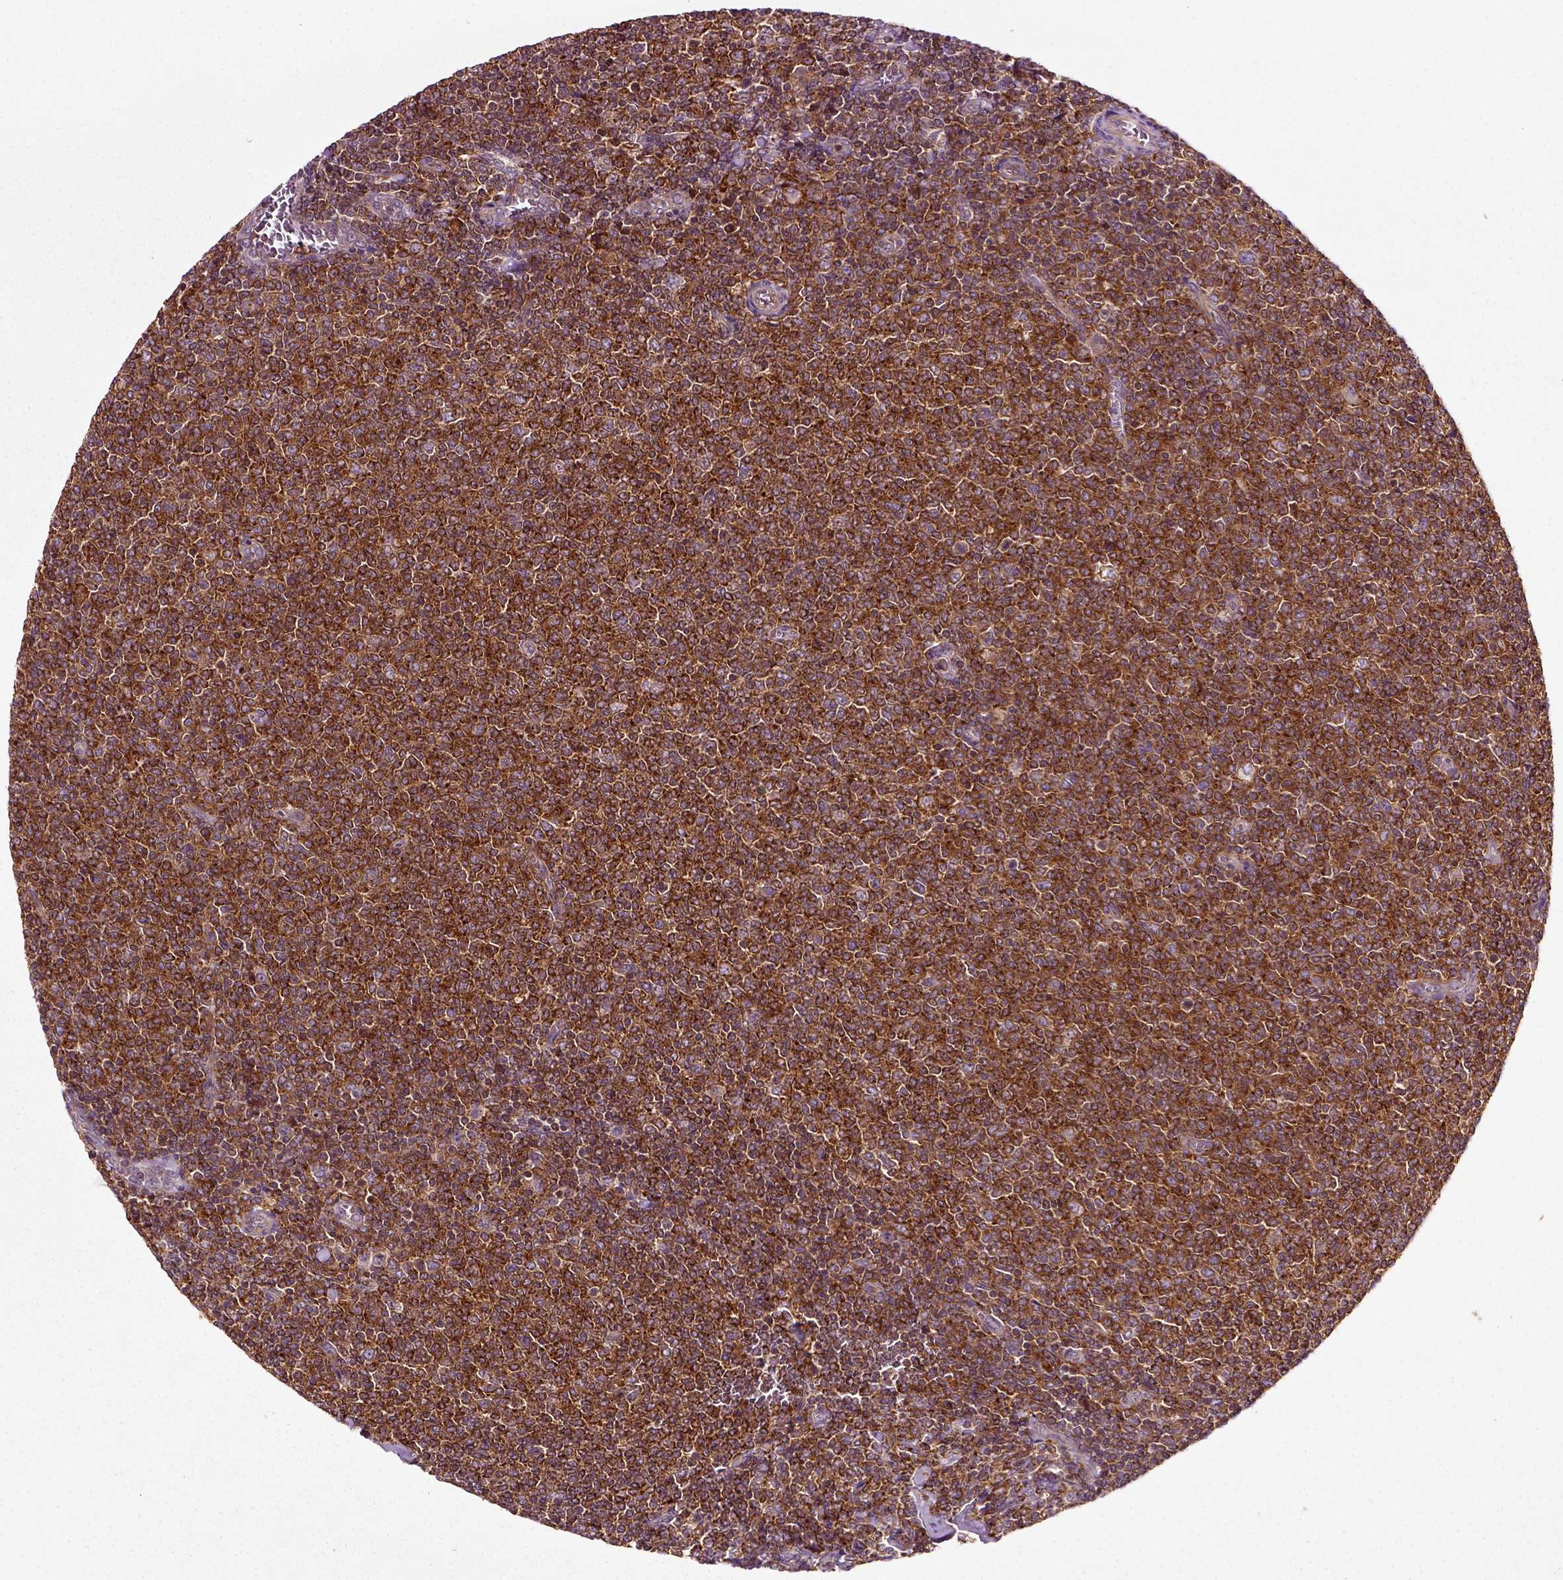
{"staining": {"intensity": "strong", "quantity": ">75%", "location": "cytoplasmic/membranous"}, "tissue": "lymphoma", "cell_type": "Tumor cells", "image_type": "cancer", "snomed": [{"axis": "morphology", "description": "Malignant lymphoma, non-Hodgkin's type, Low grade"}, {"axis": "topography", "description": "Lymph node"}], "caption": "Immunohistochemical staining of malignant lymphoma, non-Hodgkin's type (low-grade) exhibits high levels of strong cytoplasmic/membranous positivity in approximately >75% of tumor cells.", "gene": "RHOF", "patient": {"sex": "male", "age": 52}}